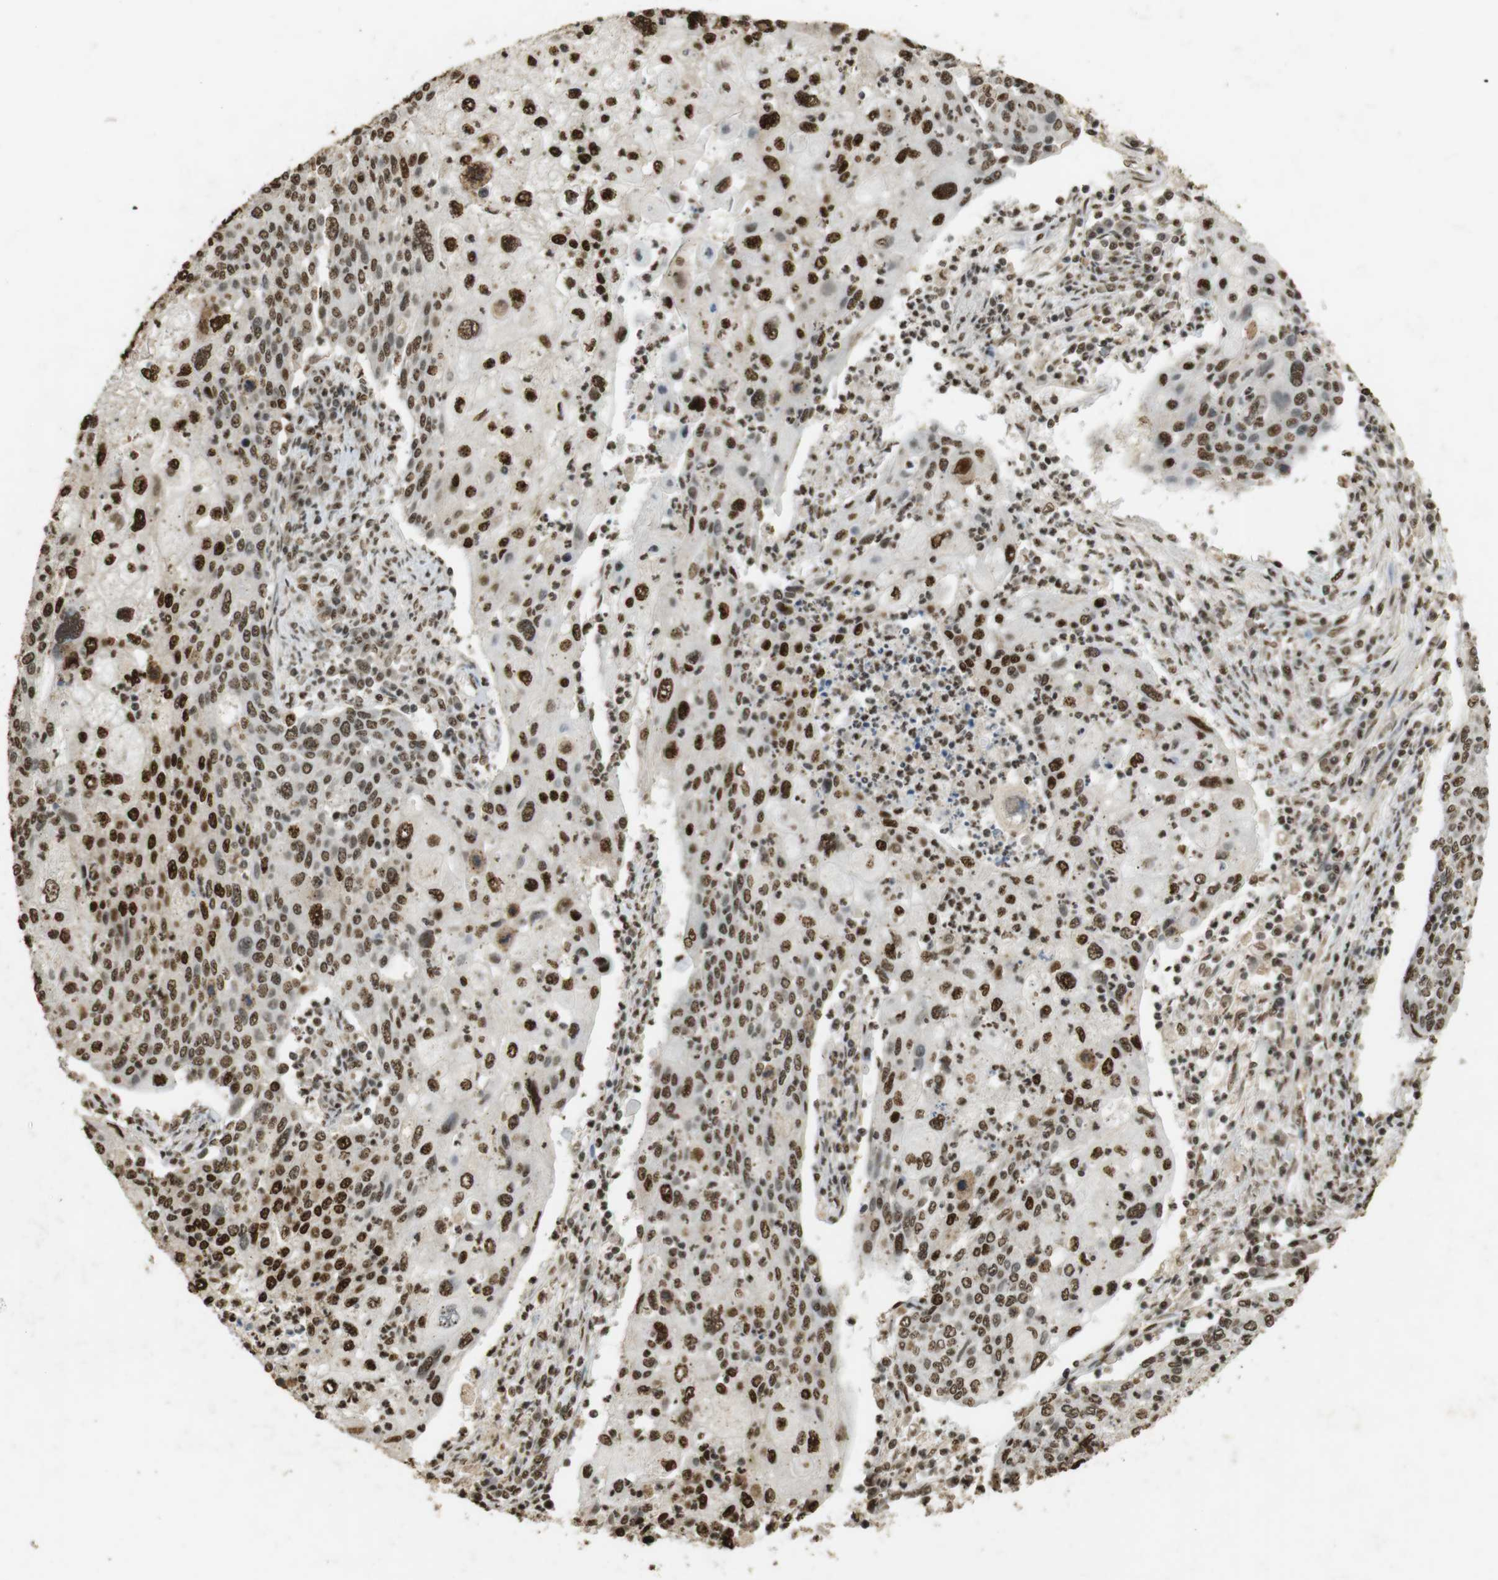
{"staining": {"intensity": "strong", "quantity": ">75%", "location": "nuclear"}, "tissue": "cervical cancer", "cell_type": "Tumor cells", "image_type": "cancer", "snomed": [{"axis": "morphology", "description": "Squamous cell carcinoma, NOS"}, {"axis": "topography", "description": "Cervix"}], "caption": "Human squamous cell carcinoma (cervical) stained with a protein marker demonstrates strong staining in tumor cells.", "gene": "GATA4", "patient": {"sex": "female", "age": 40}}